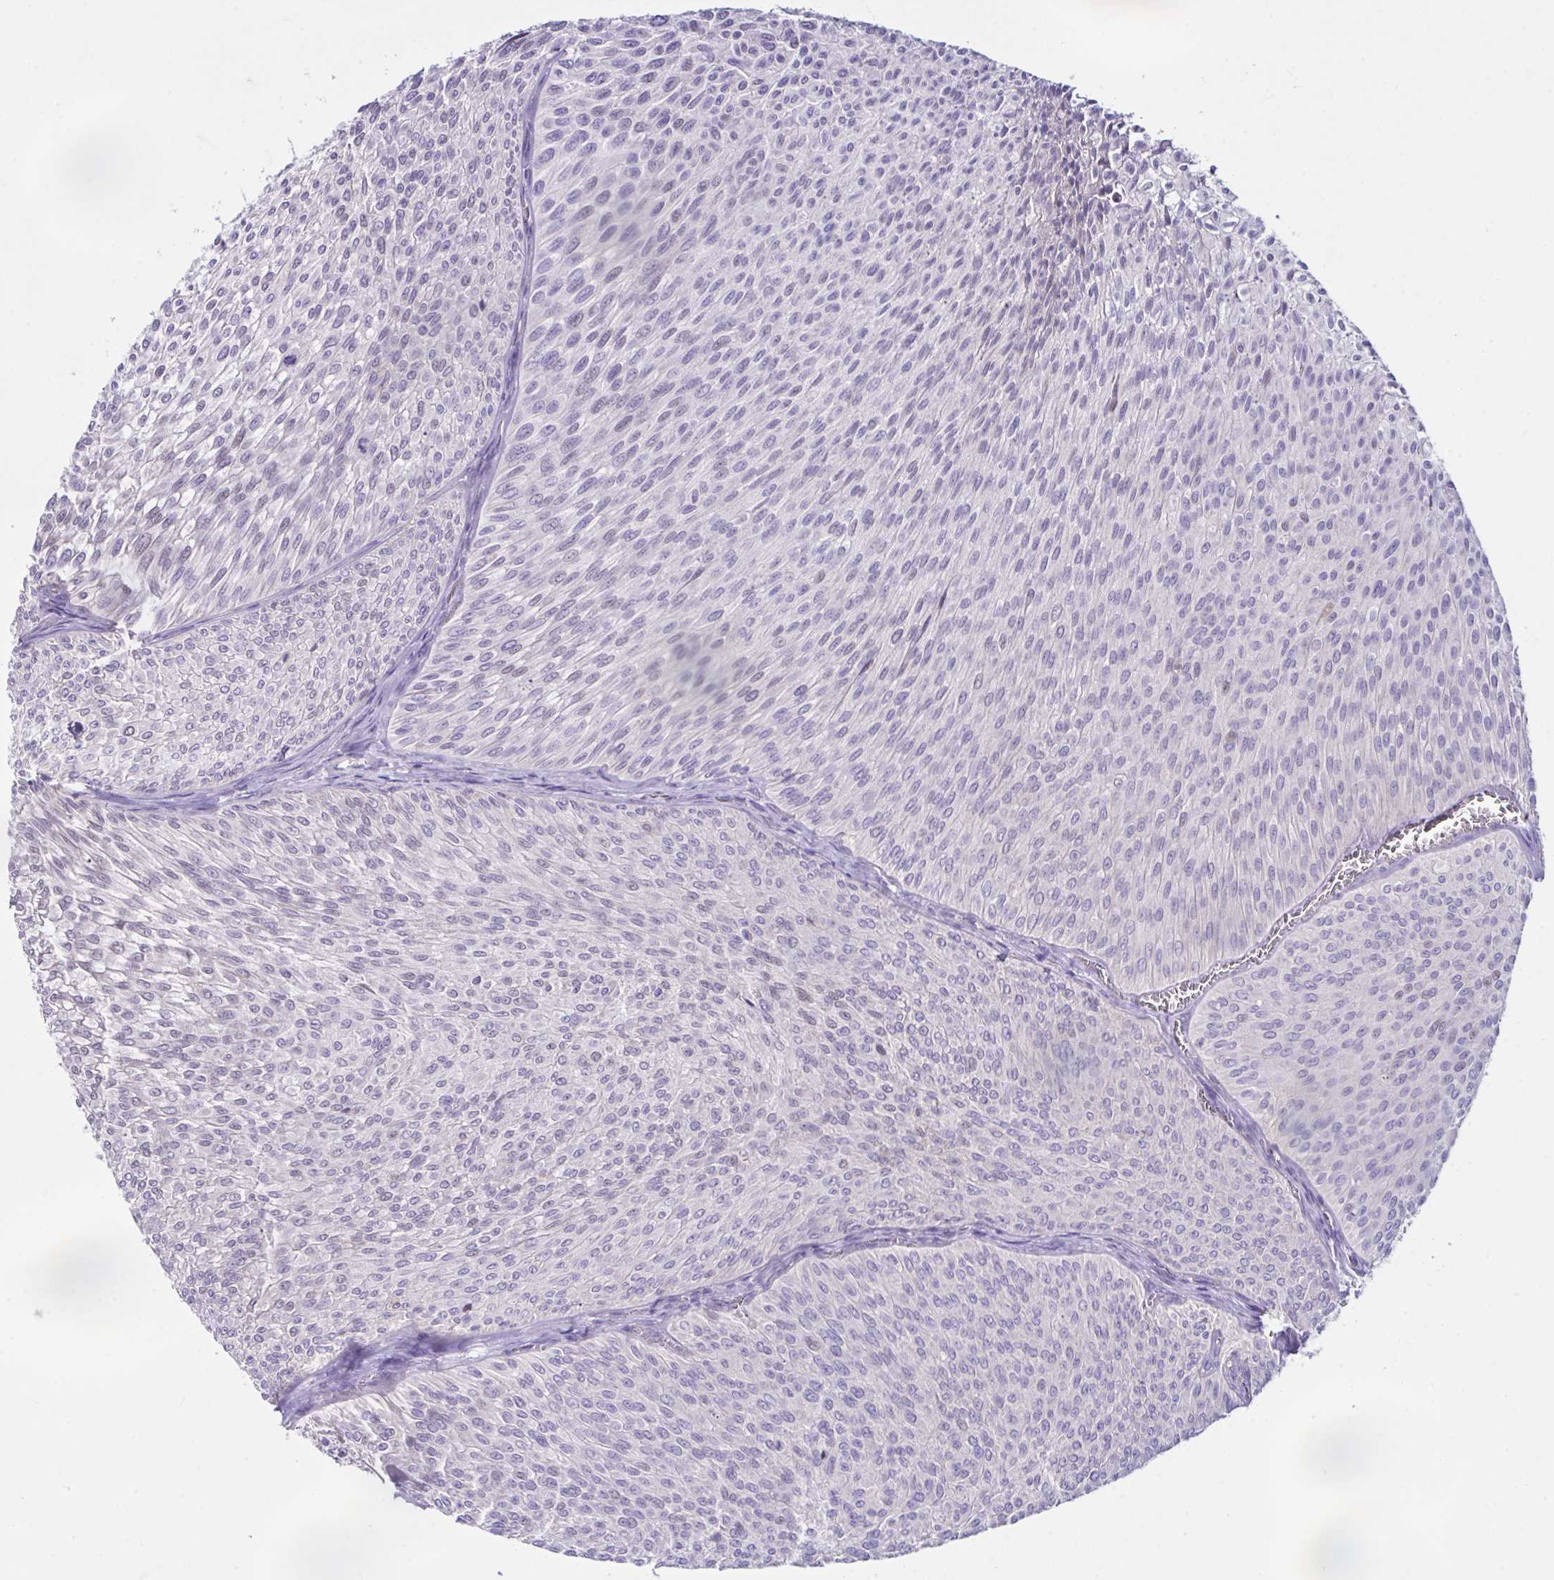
{"staining": {"intensity": "weak", "quantity": "<25%", "location": "nuclear"}, "tissue": "urothelial cancer", "cell_type": "Tumor cells", "image_type": "cancer", "snomed": [{"axis": "morphology", "description": "Urothelial carcinoma, Low grade"}, {"axis": "topography", "description": "Urinary bladder"}], "caption": "IHC micrograph of neoplastic tissue: human urothelial cancer stained with DAB (3,3'-diaminobenzidine) shows no significant protein expression in tumor cells.", "gene": "D2HGDH", "patient": {"sex": "male", "age": 91}}